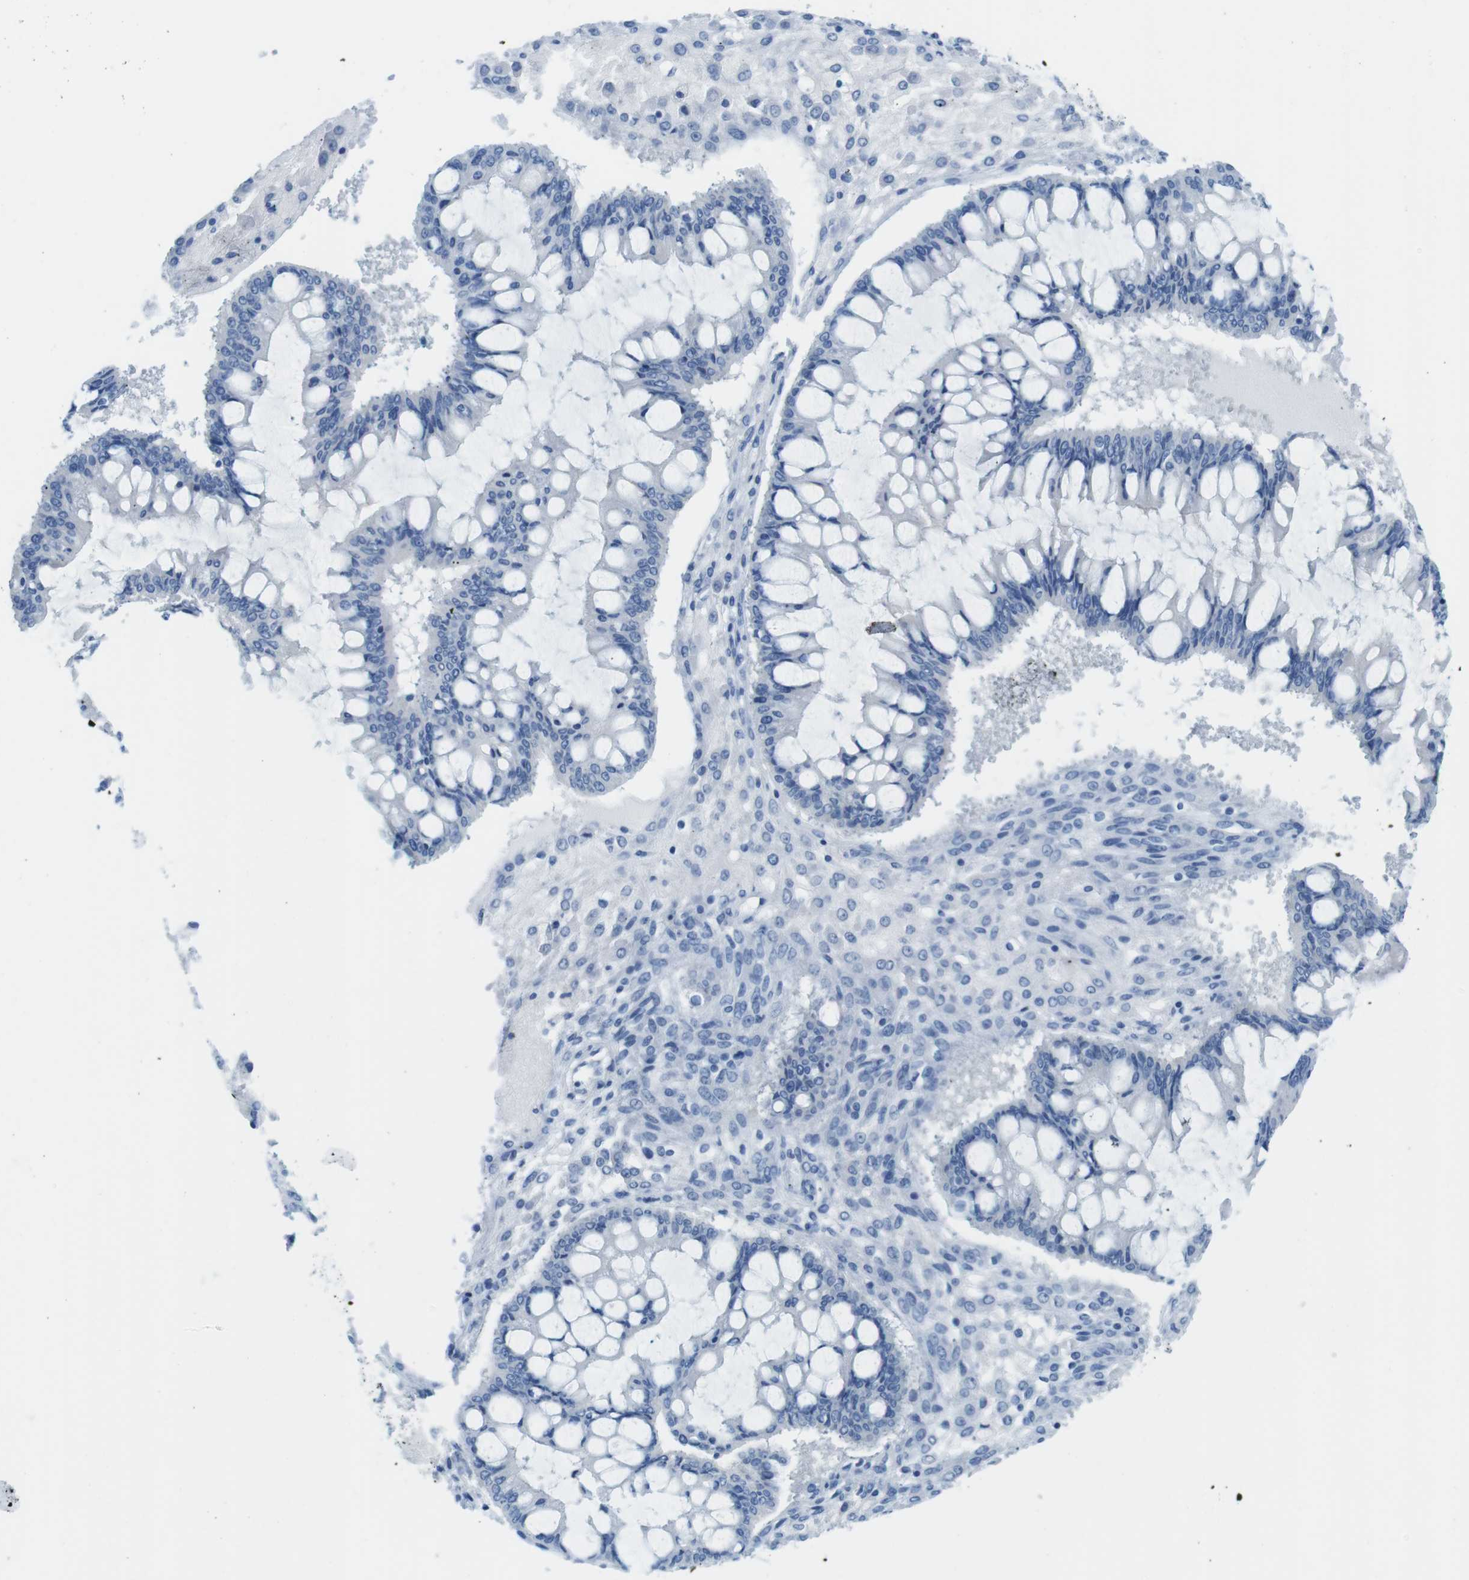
{"staining": {"intensity": "negative", "quantity": "none", "location": "none"}, "tissue": "ovarian cancer", "cell_type": "Tumor cells", "image_type": "cancer", "snomed": [{"axis": "morphology", "description": "Cystadenocarcinoma, mucinous, NOS"}, {"axis": "topography", "description": "Ovary"}], "caption": "Immunohistochemical staining of human ovarian cancer exhibits no significant expression in tumor cells.", "gene": "GAP43", "patient": {"sex": "female", "age": 73}}